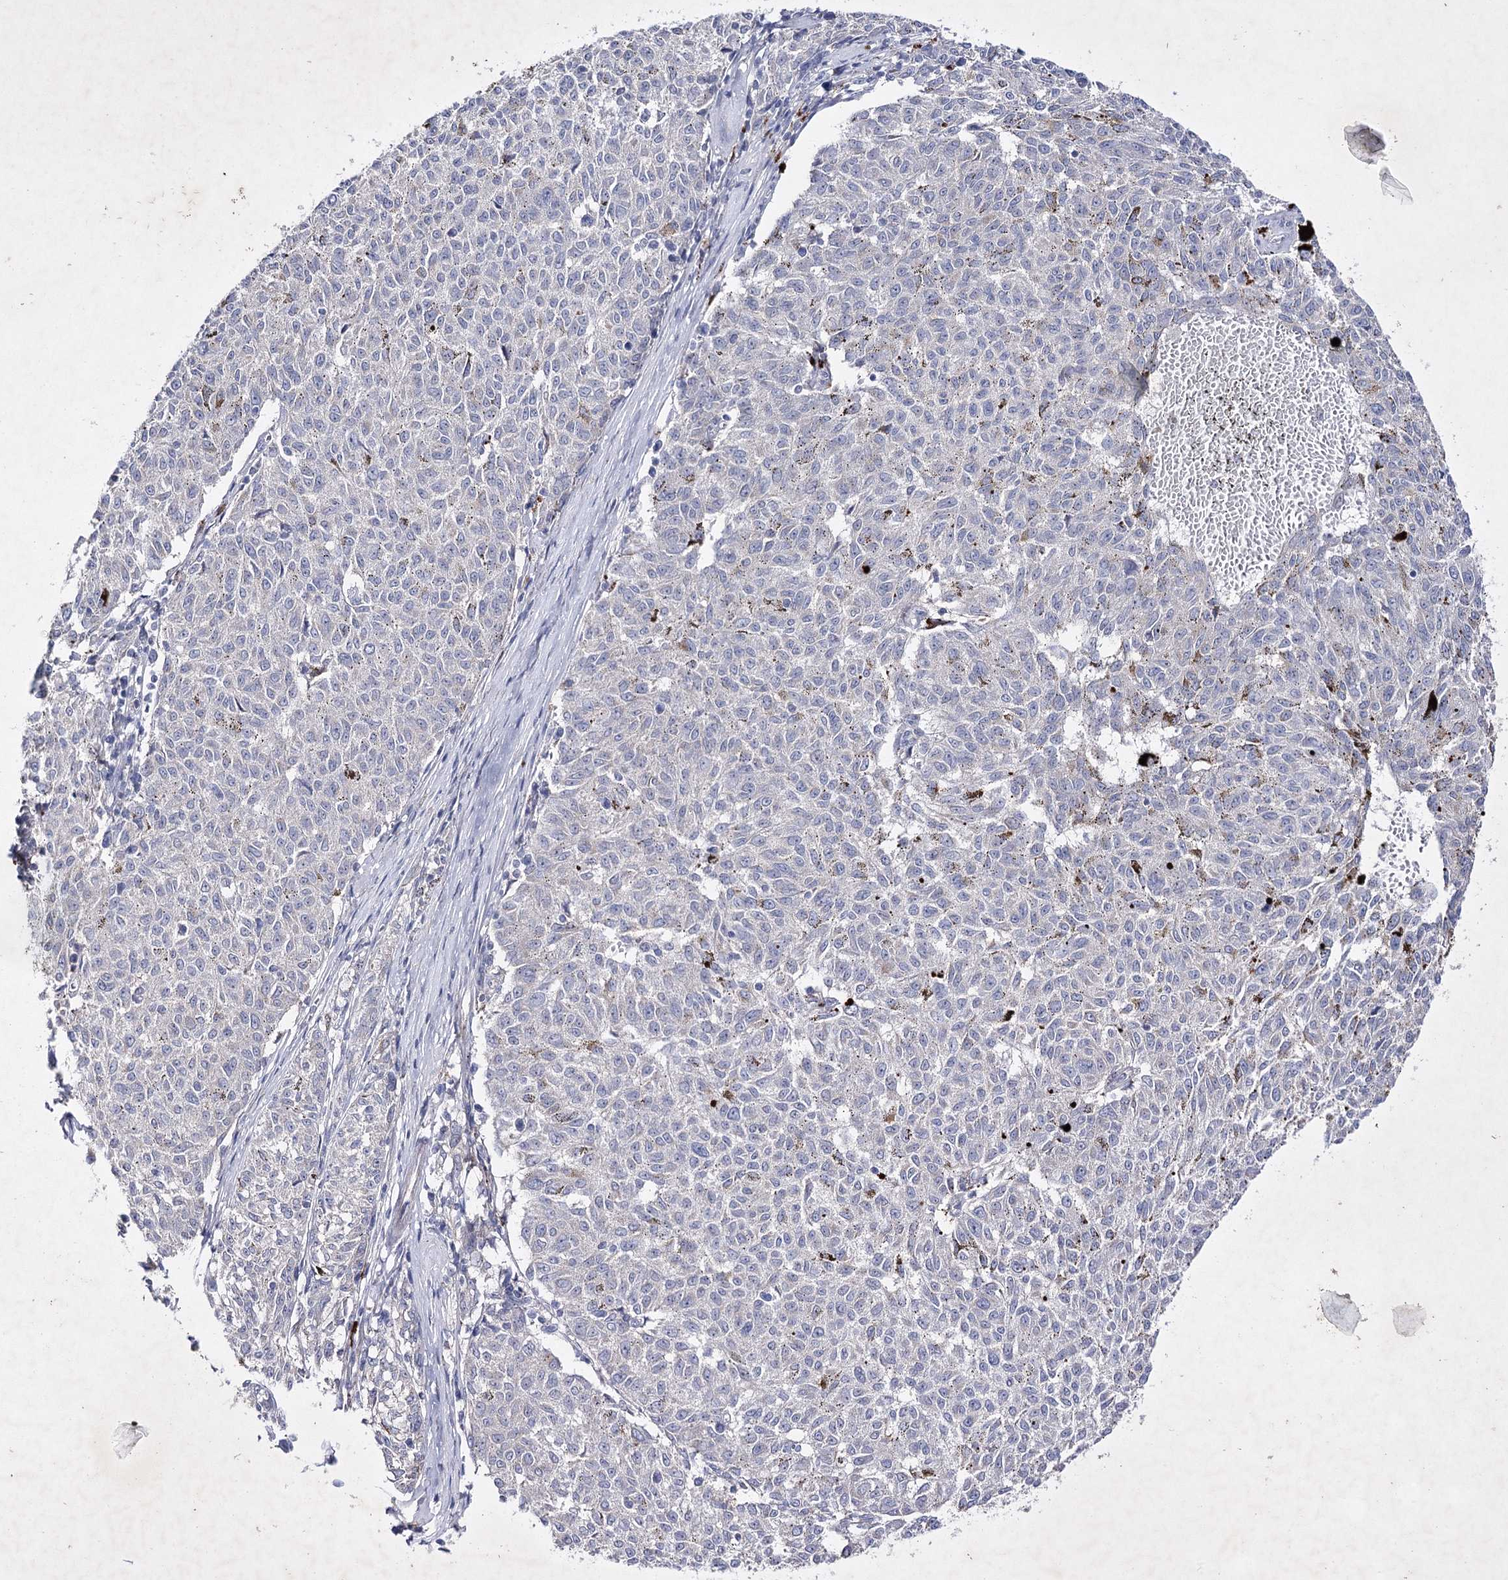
{"staining": {"intensity": "negative", "quantity": "none", "location": "none"}, "tissue": "melanoma", "cell_type": "Tumor cells", "image_type": "cancer", "snomed": [{"axis": "morphology", "description": "Malignant melanoma, NOS"}, {"axis": "topography", "description": "Skin"}], "caption": "Immunohistochemistry of human malignant melanoma shows no expression in tumor cells. (Brightfield microscopy of DAB IHC at high magnification).", "gene": "COX15", "patient": {"sex": "female", "age": 72}}